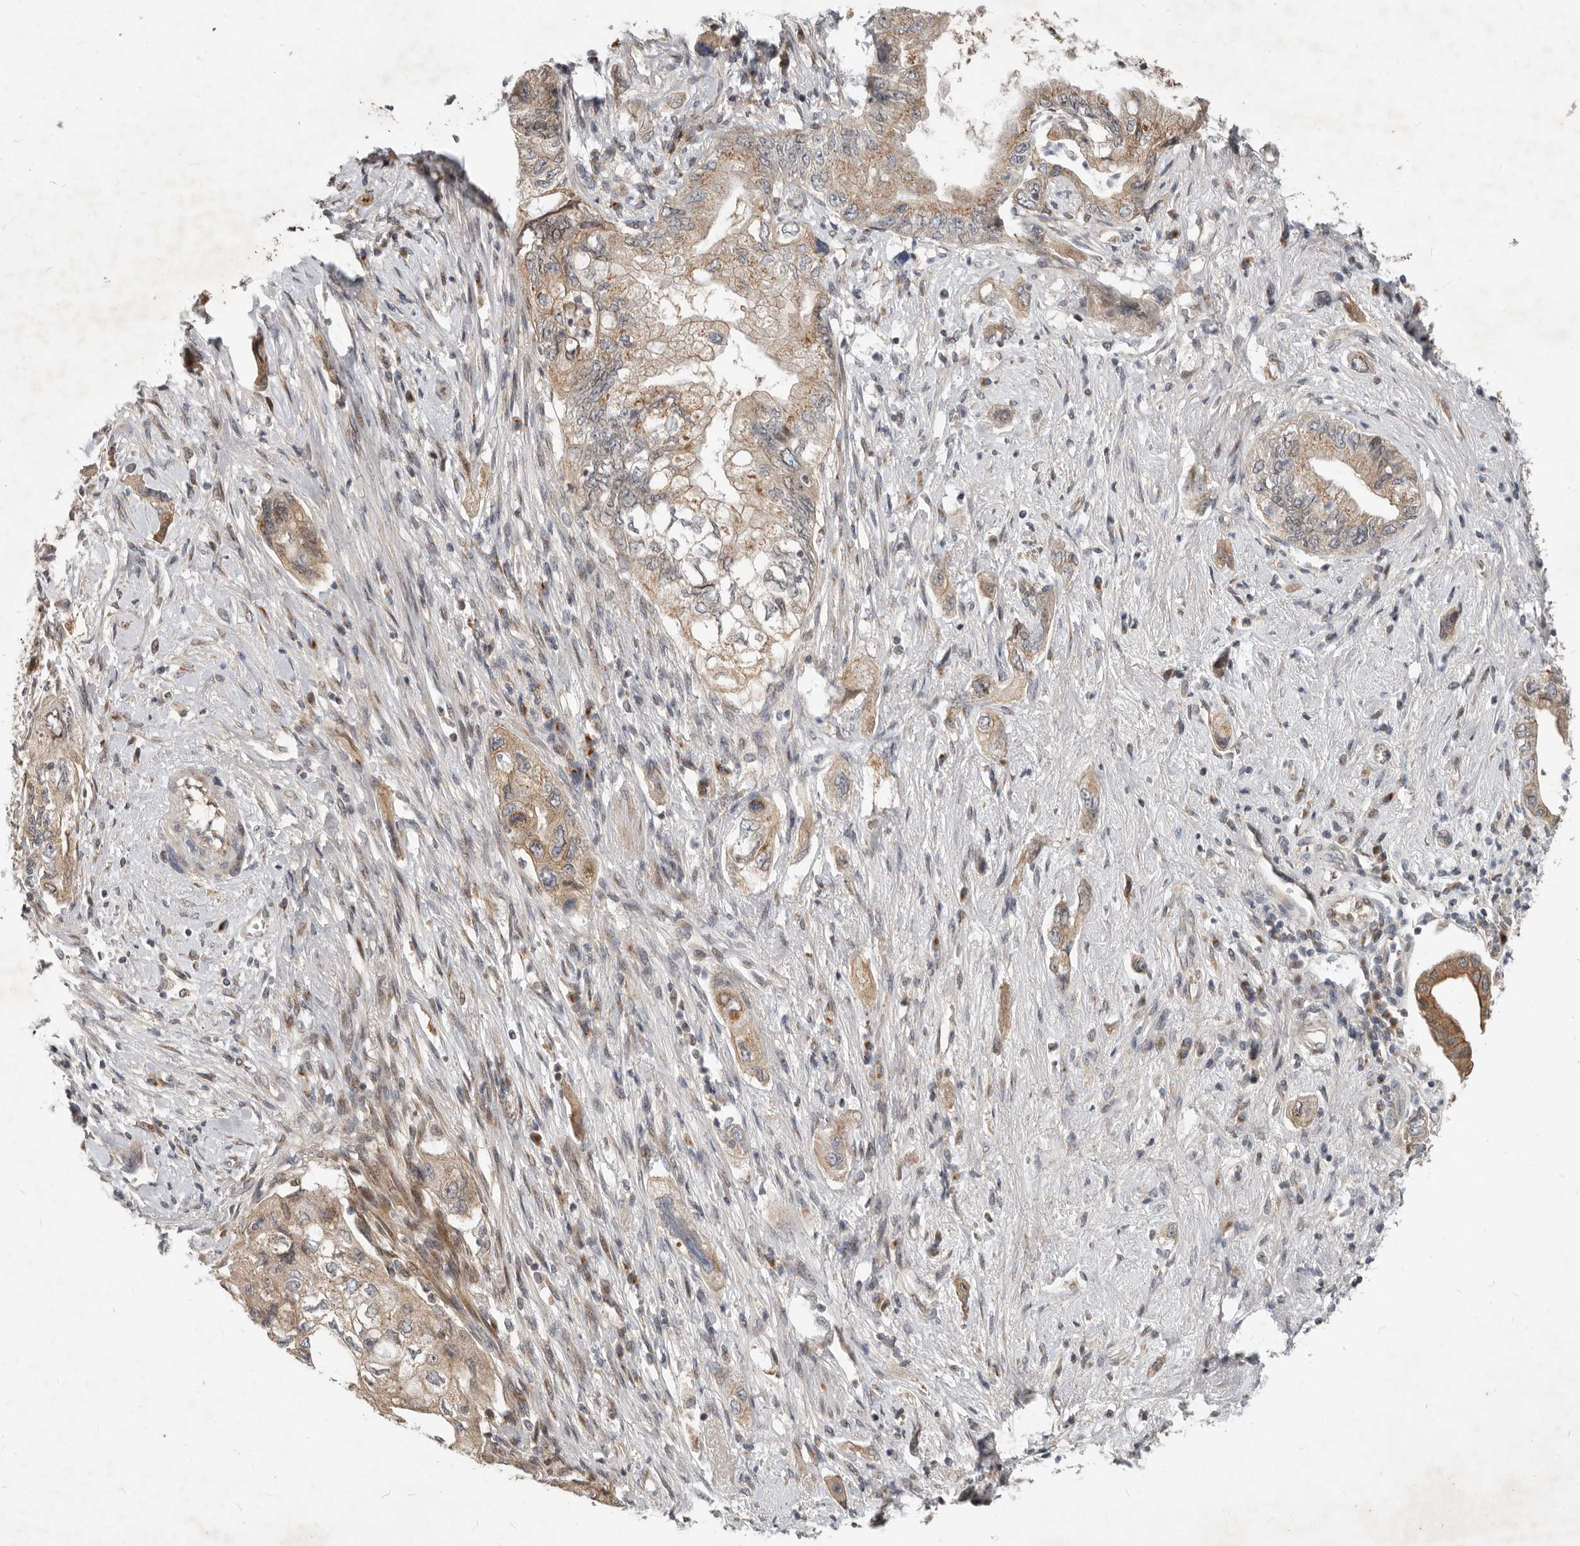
{"staining": {"intensity": "moderate", "quantity": ">75%", "location": "cytoplasmic/membranous"}, "tissue": "pancreatic cancer", "cell_type": "Tumor cells", "image_type": "cancer", "snomed": [{"axis": "morphology", "description": "Adenocarcinoma, NOS"}, {"axis": "topography", "description": "Pancreas"}], "caption": "This micrograph displays pancreatic adenocarcinoma stained with IHC to label a protein in brown. The cytoplasmic/membranous of tumor cells show moderate positivity for the protein. Nuclei are counter-stained blue.", "gene": "NPY4R", "patient": {"sex": "female", "age": 73}}